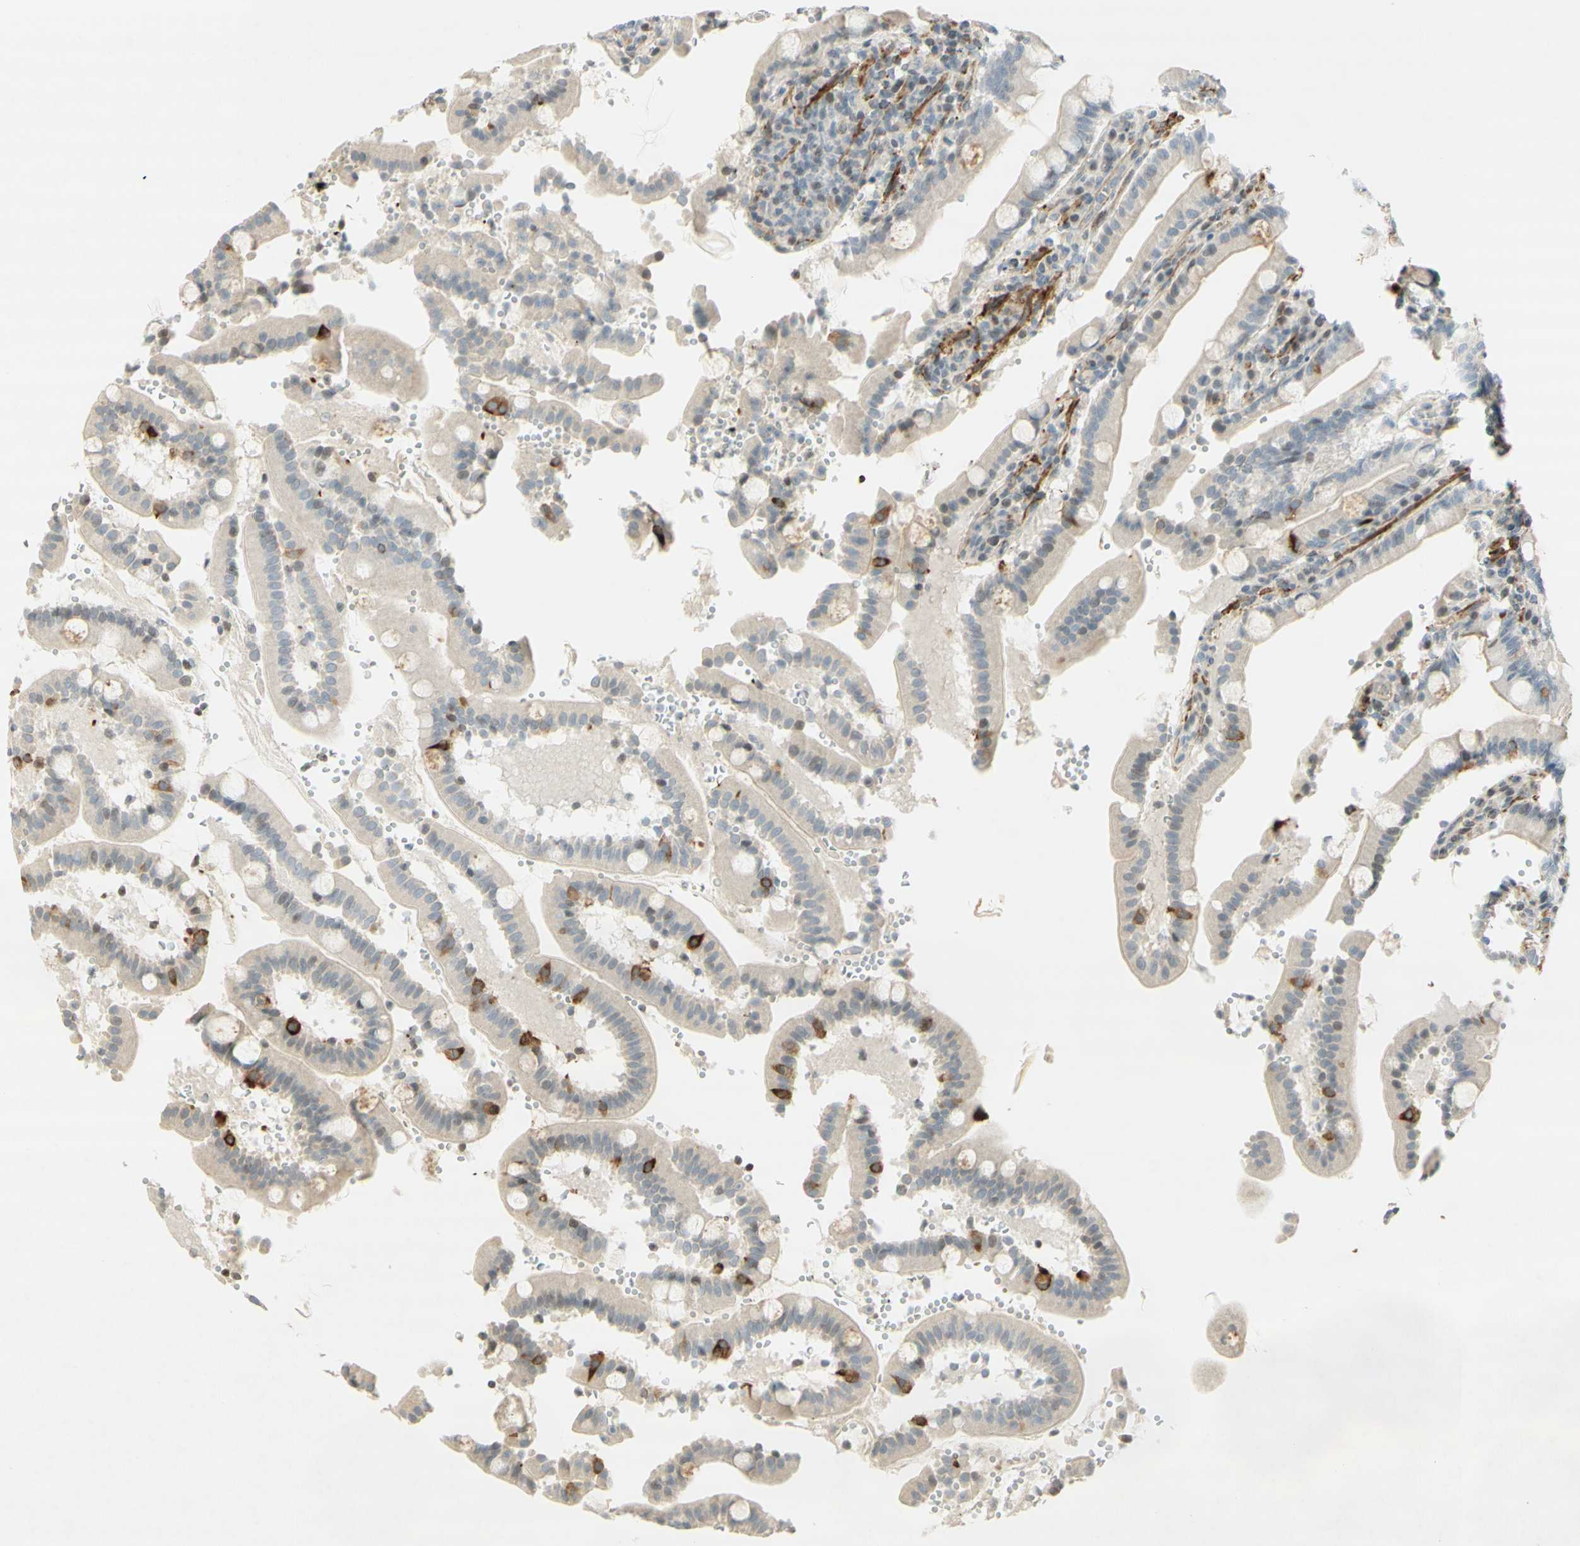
{"staining": {"intensity": "strong", "quantity": "<25%", "location": "cytoplasmic/membranous"}, "tissue": "duodenum", "cell_type": "Glandular cells", "image_type": "normal", "snomed": [{"axis": "morphology", "description": "Normal tissue, NOS"}, {"axis": "topography", "description": "Small intestine, NOS"}], "caption": "IHC staining of unremarkable duodenum, which demonstrates medium levels of strong cytoplasmic/membranous staining in about <25% of glandular cells indicating strong cytoplasmic/membranous protein staining. The staining was performed using DAB (3,3'-diaminobenzidine) (brown) for protein detection and nuclei were counterstained in hematoxylin (blue).", "gene": "MAP1B", "patient": {"sex": "female", "age": 71}}